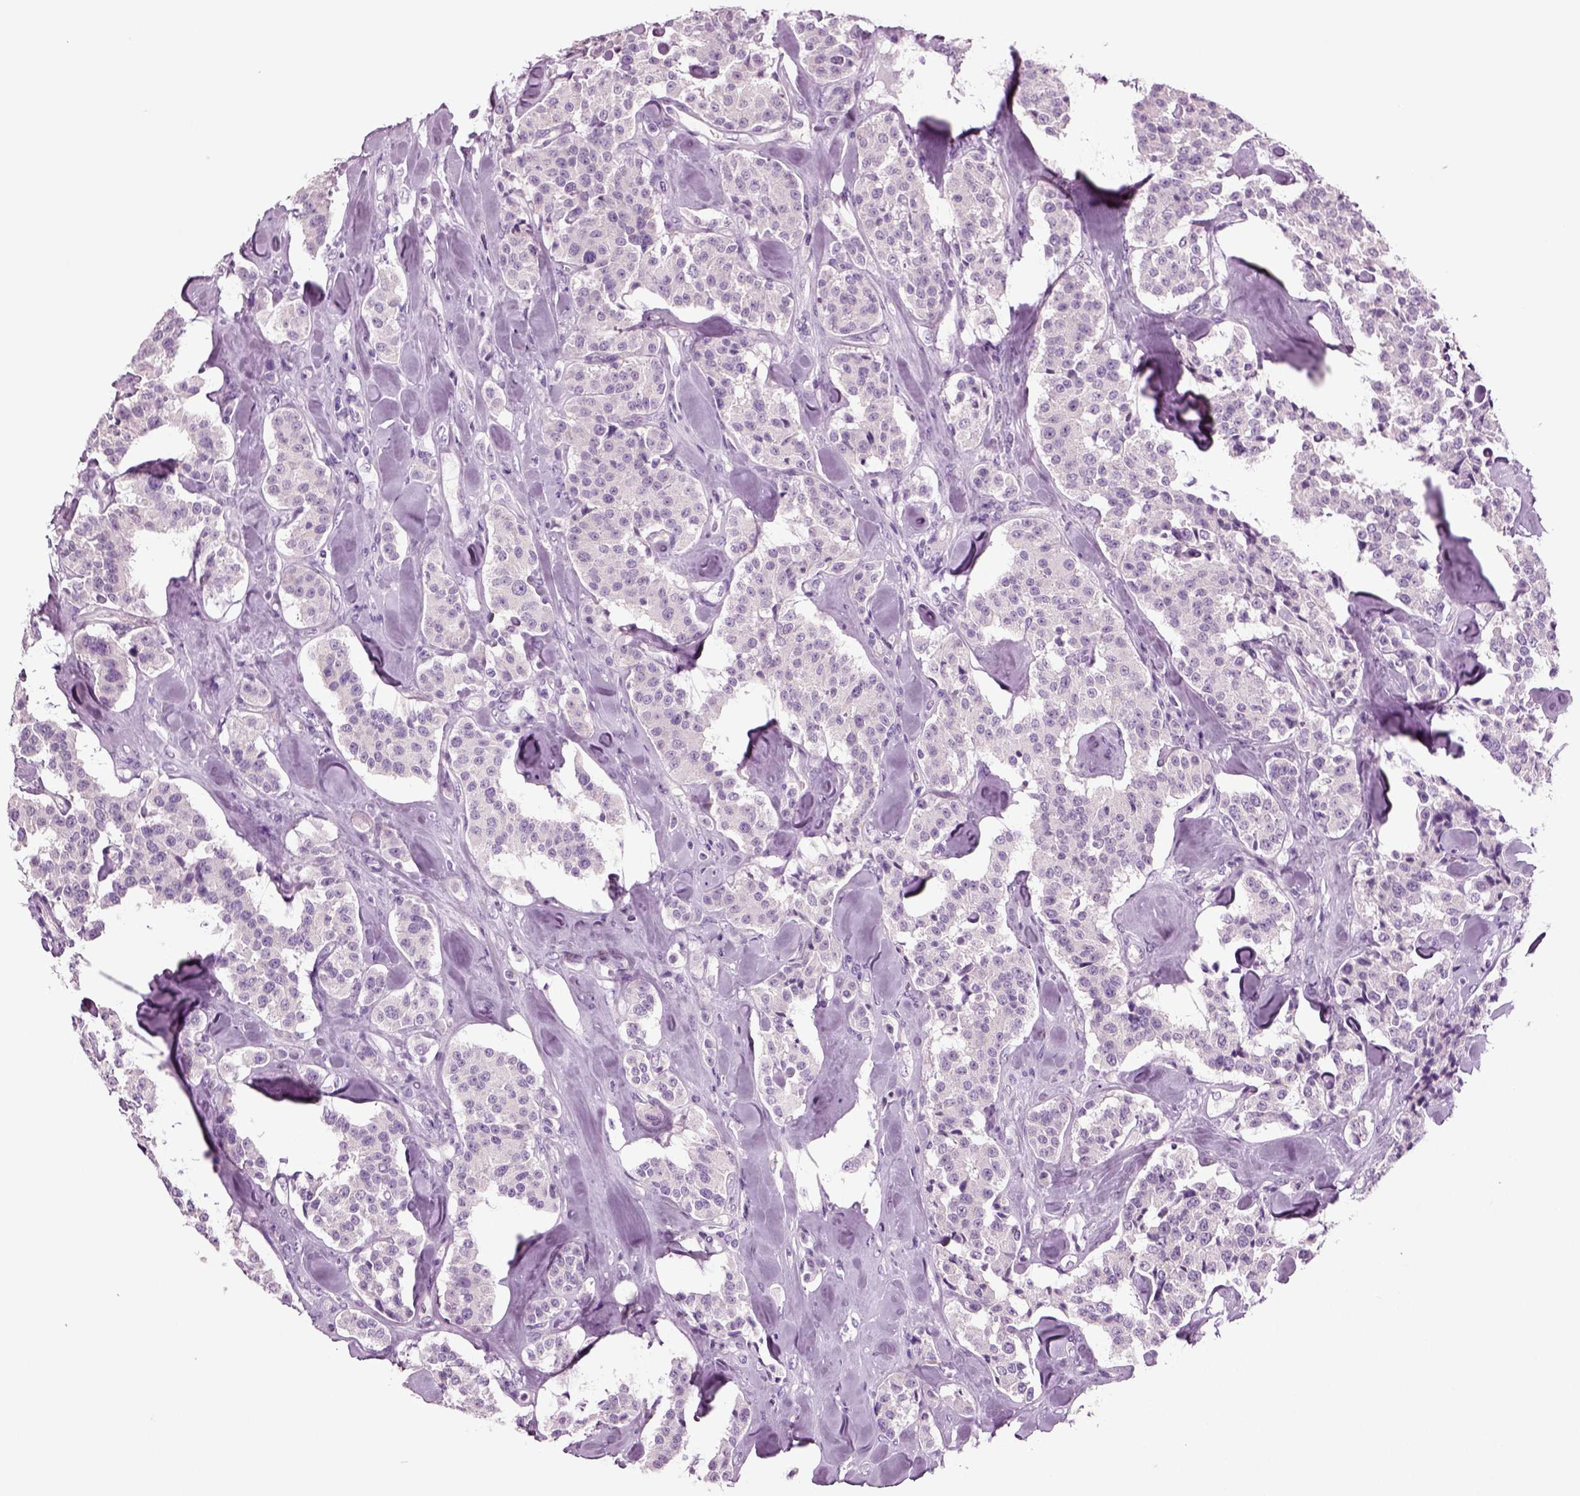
{"staining": {"intensity": "negative", "quantity": "none", "location": "none"}, "tissue": "carcinoid", "cell_type": "Tumor cells", "image_type": "cancer", "snomed": [{"axis": "morphology", "description": "Carcinoid, malignant, NOS"}, {"axis": "topography", "description": "Pancreas"}], "caption": "Tumor cells are negative for protein expression in human carcinoid.", "gene": "CRABP1", "patient": {"sex": "male", "age": 41}}